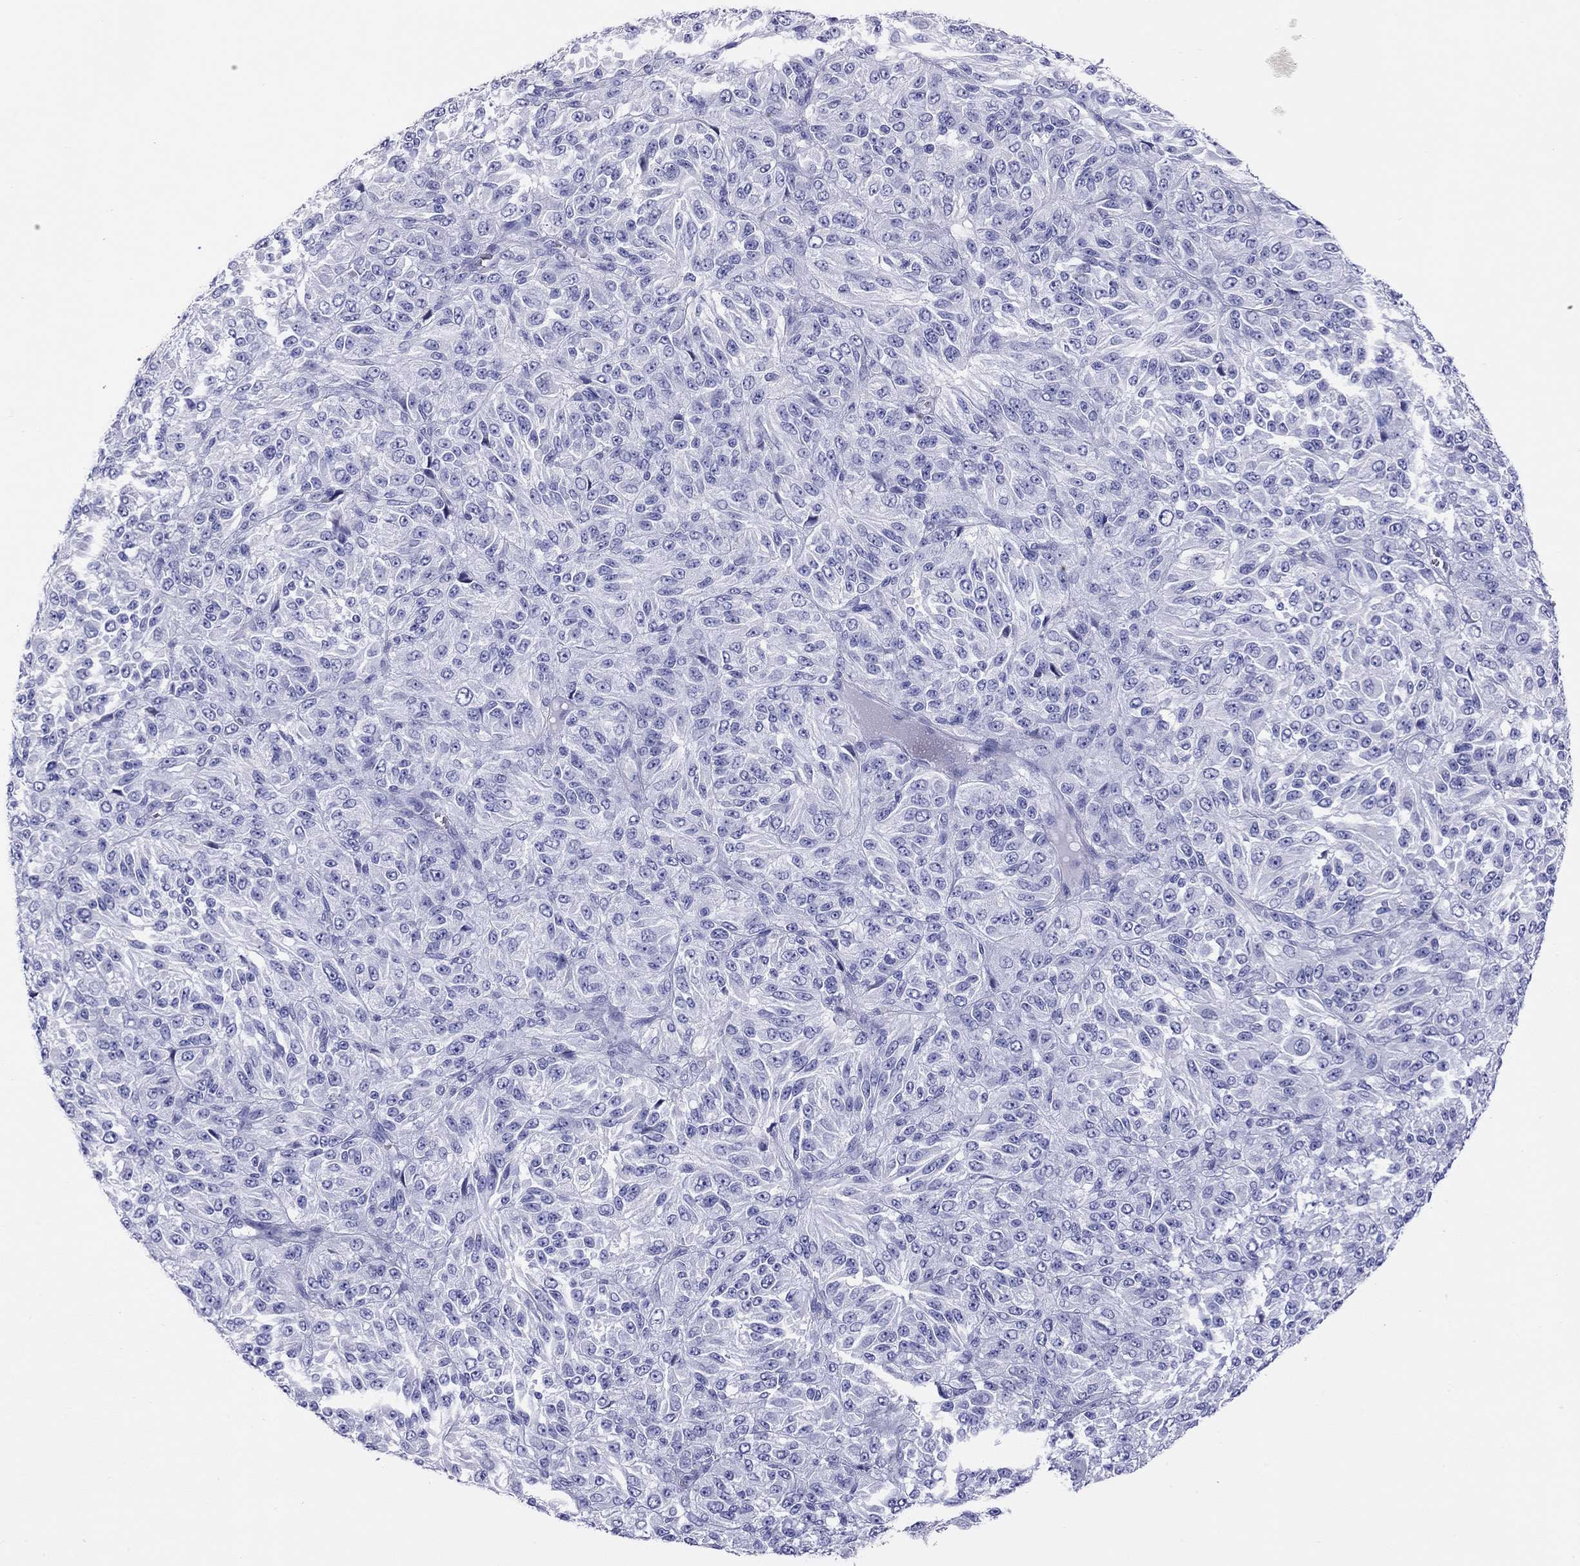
{"staining": {"intensity": "negative", "quantity": "none", "location": "none"}, "tissue": "melanoma", "cell_type": "Tumor cells", "image_type": "cancer", "snomed": [{"axis": "morphology", "description": "Malignant melanoma, Metastatic site"}, {"axis": "topography", "description": "Brain"}], "caption": "This photomicrograph is of melanoma stained with IHC to label a protein in brown with the nuclei are counter-stained blue. There is no positivity in tumor cells. (Stains: DAB immunohistochemistry with hematoxylin counter stain, Microscopy: brightfield microscopy at high magnification).", "gene": "PTPRN", "patient": {"sex": "female", "age": 56}}